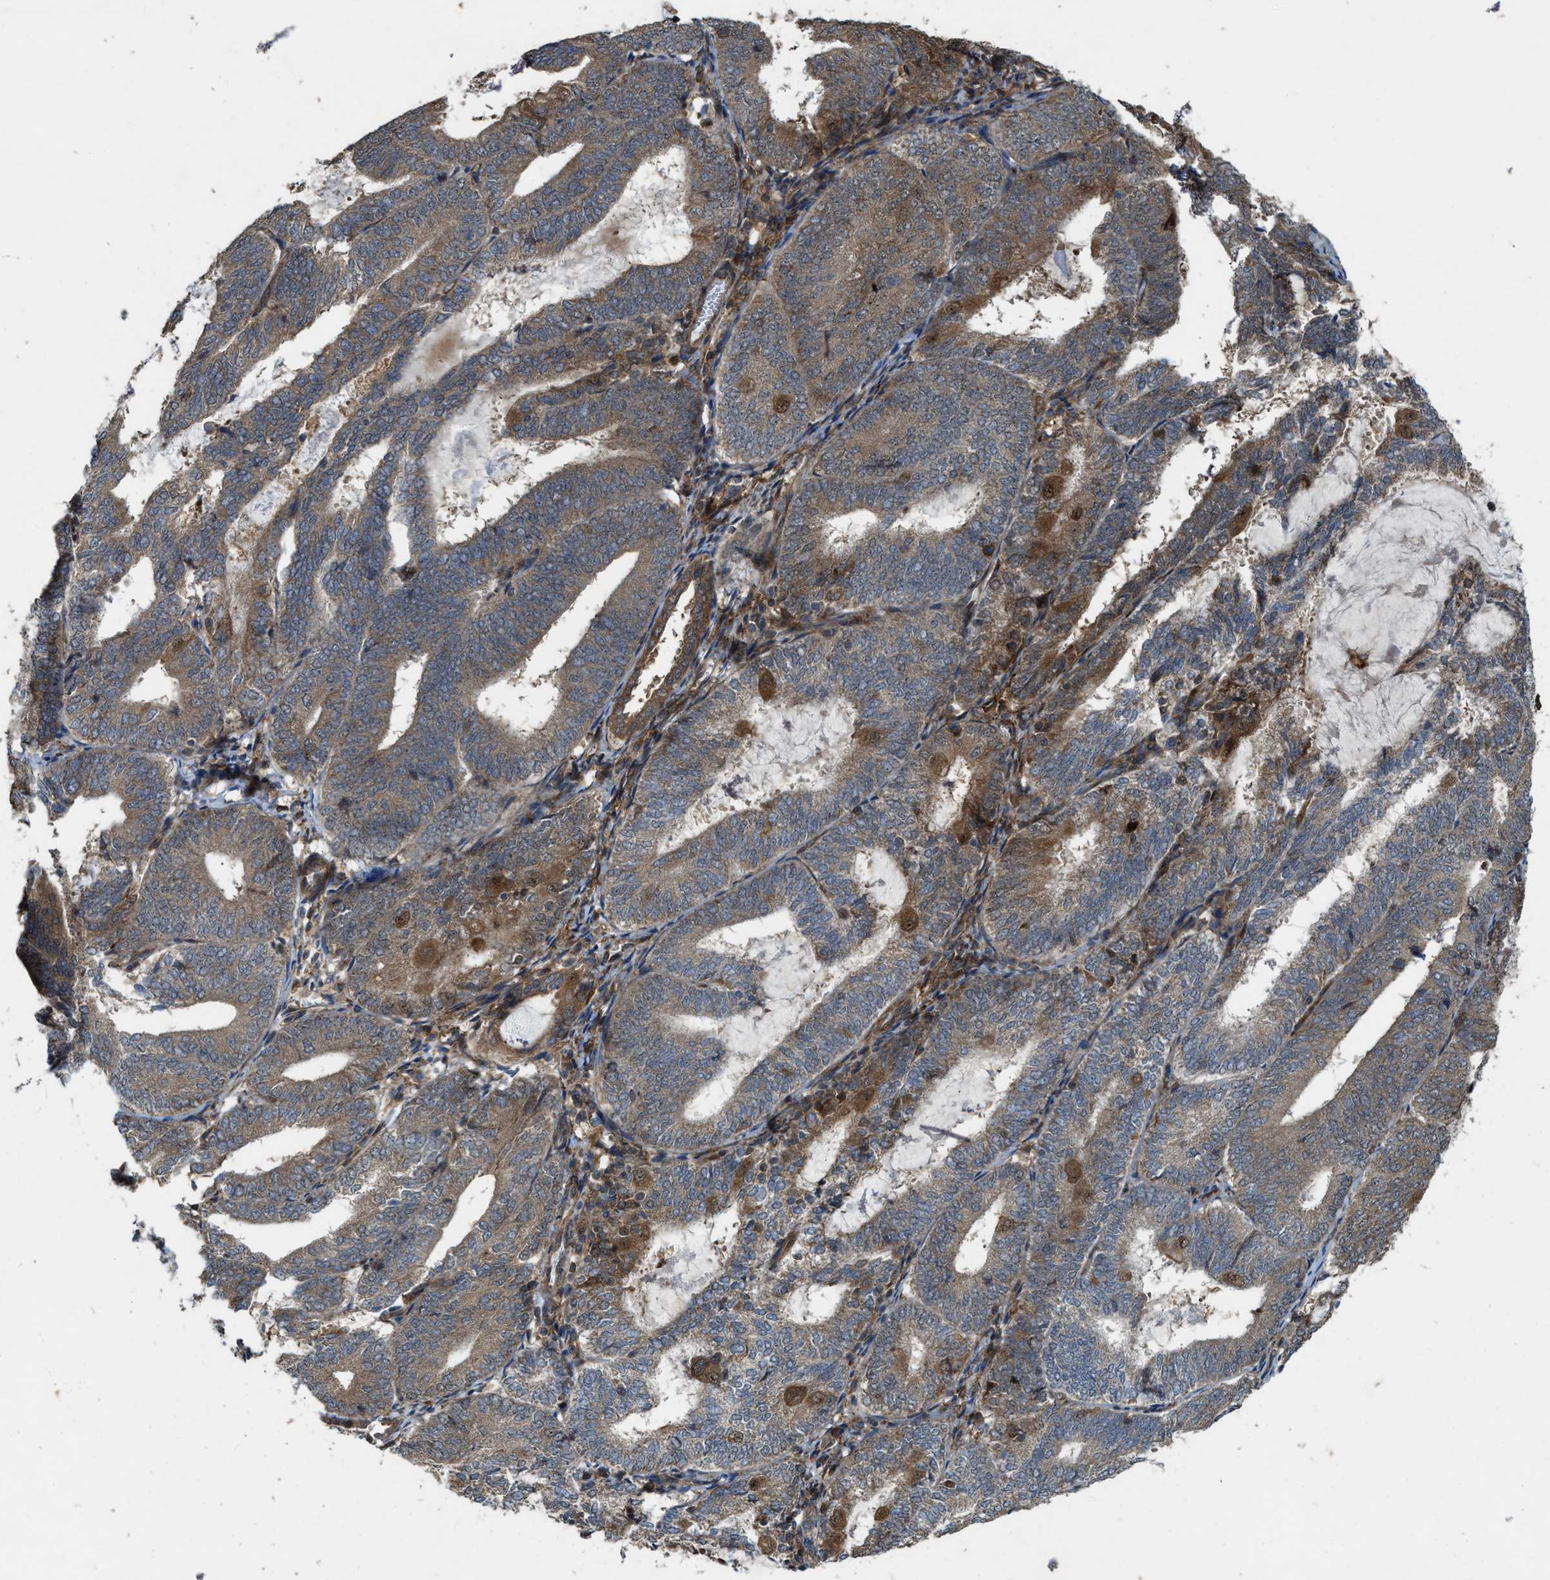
{"staining": {"intensity": "moderate", "quantity": ">75%", "location": "cytoplasmic/membranous"}, "tissue": "endometrial cancer", "cell_type": "Tumor cells", "image_type": "cancer", "snomed": [{"axis": "morphology", "description": "Adenocarcinoma, NOS"}, {"axis": "topography", "description": "Endometrium"}], "caption": "A high-resolution micrograph shows IHC staining of endometrial cancer, which exhibits moderate cytoplasmic/membranous positivity in about >75% of tumor cells. Immunohistochemistry stains the protein of interest in brown and the nuclei are stained blue.", "gene": "LRRC72", "patient": {"sex": "female", "age": 81}}